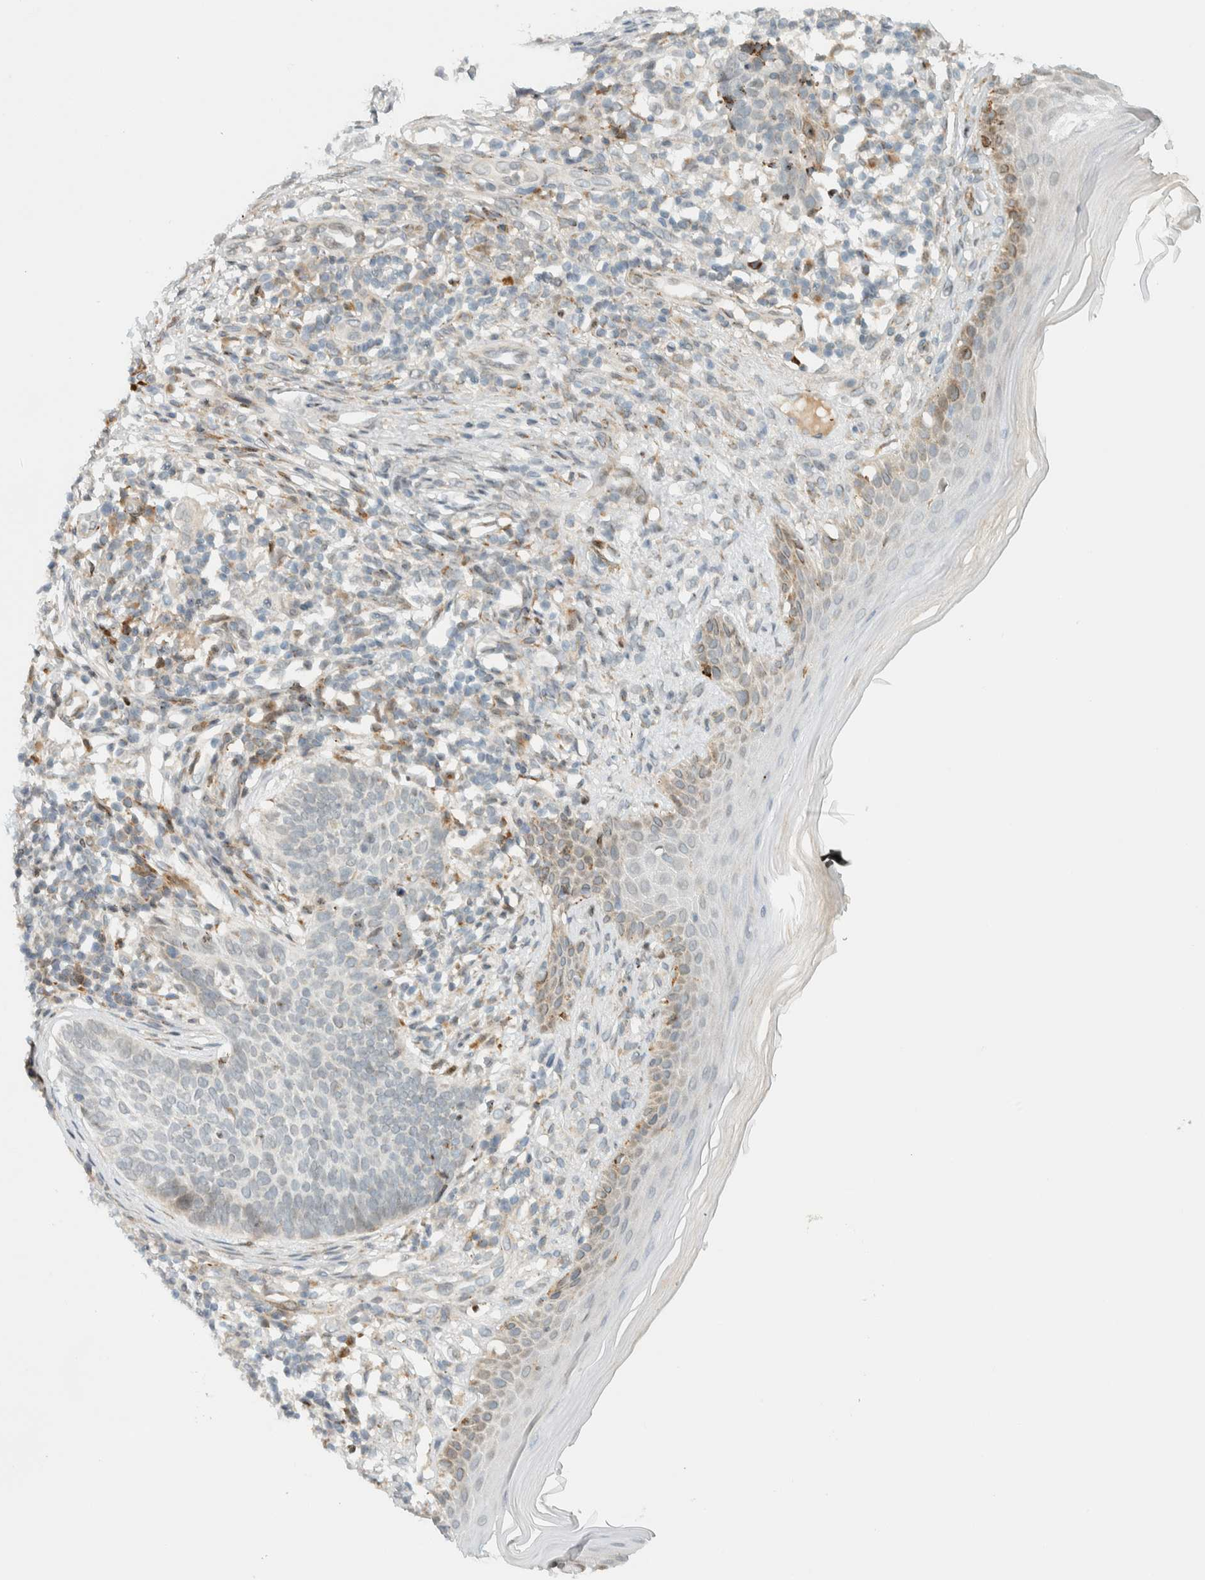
{"staining": {"intensity": "weak", "quantity": "<25%", "location": "cytoplasmic/membranous"}, "tissue": "skin cancer", "cell_type": "Tumor cells", "image_type": "cancer", "snomed": [{"axis": "morphology", "description": "Normal tissue, NOS"}, {"axis": "morphology", "description": "Basal cell carcinoma"}, {"axis": "topography", "description": "Skin"}], "caption": "Skin cancer (basal cell carcinoma) was stained to show a protein in brown. There is no significant staining in tumor cells.", "gene": "ITPRID1", "patient": {"sex": "male", "age": 50}}